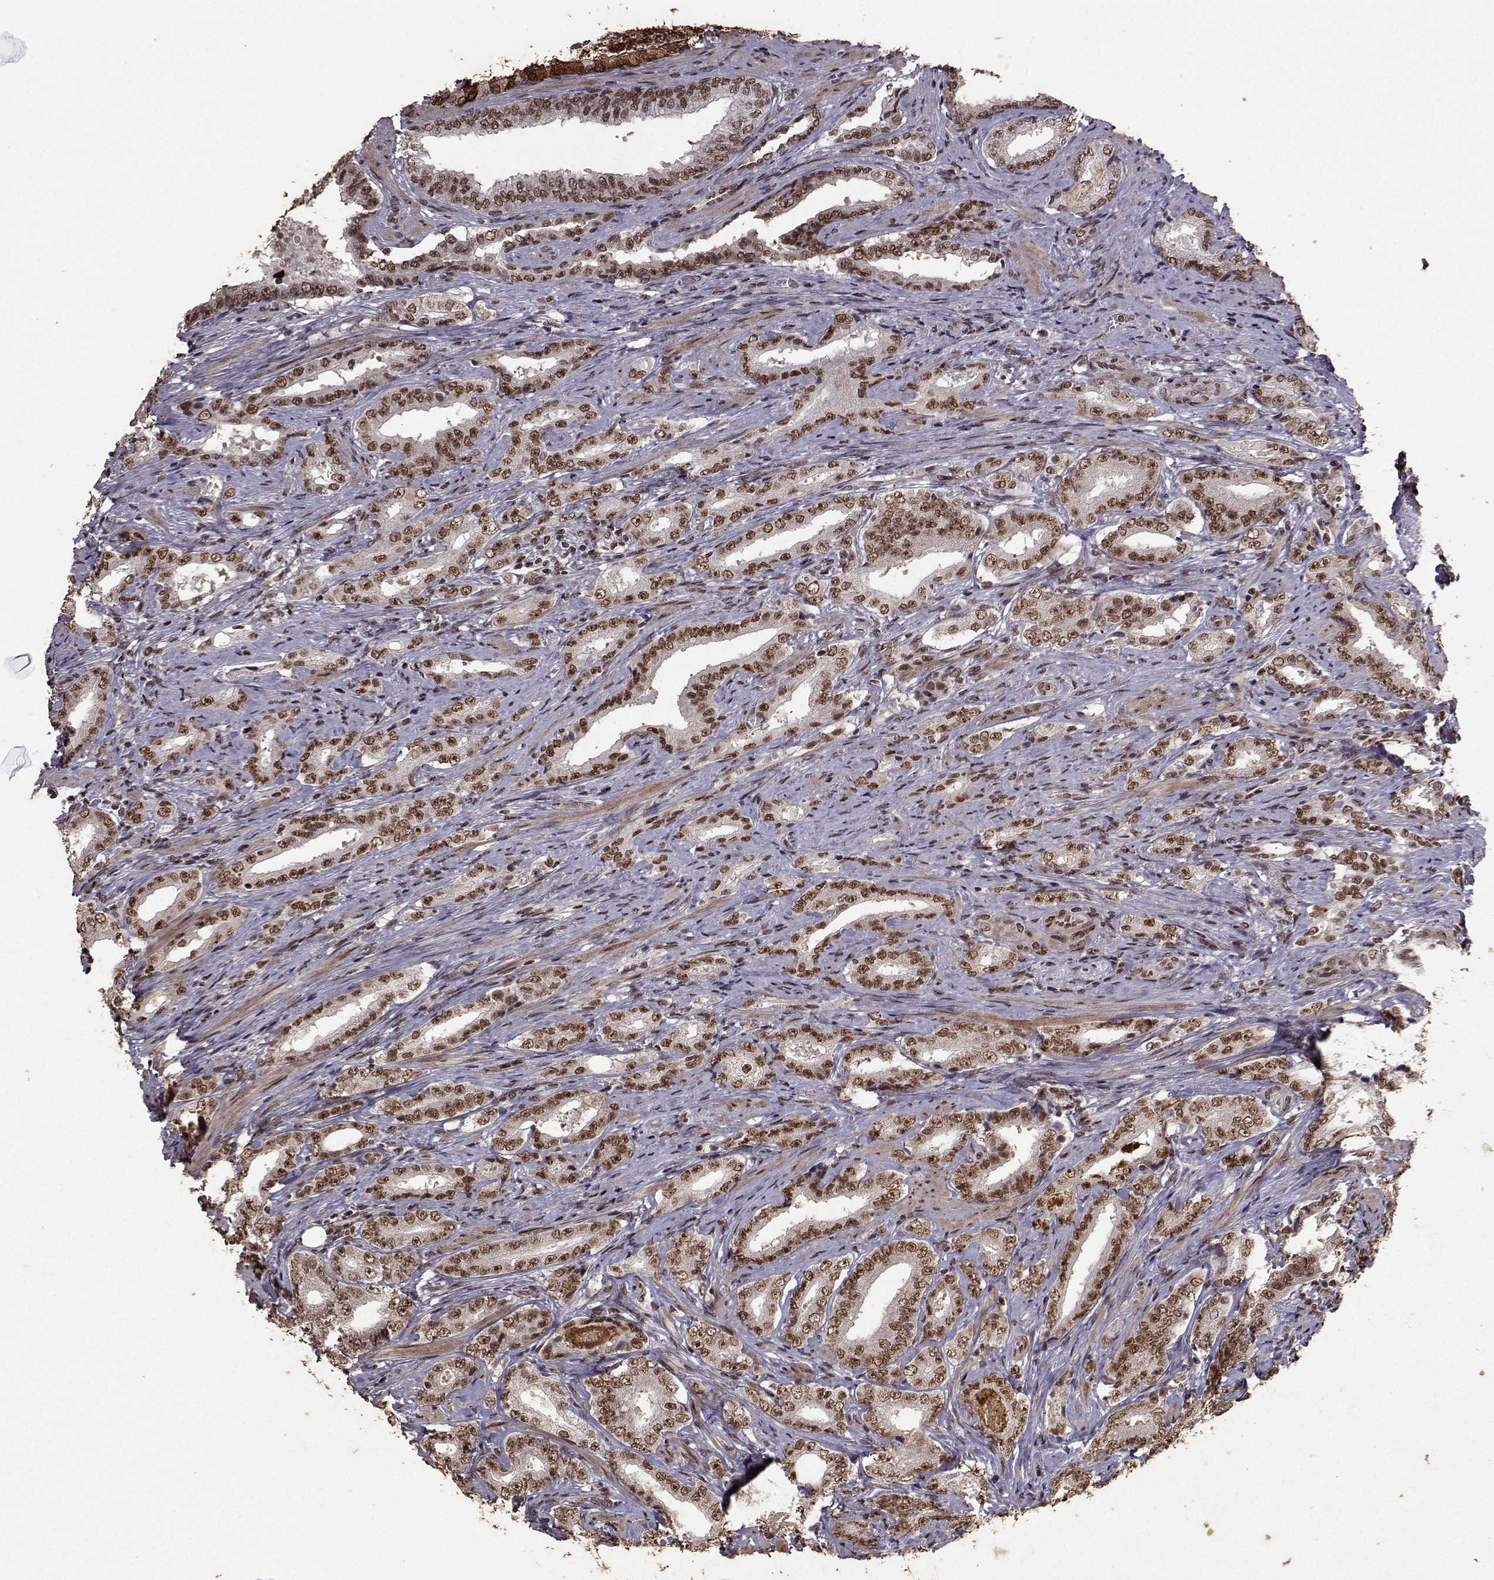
{"staining": {"intensity": "strong", "quantity": ">75%", "location": "nuclear"}, "tissue": "prostate cancer", "cell_type": "Tumor cells", "image_type": "cancer", "snomed": [{"axis": "morphology", "description": "Adenocarcinoma, Low grade"}, {"axis": "topography", "description": "Prostate and seminal vesicle, NOS"}], "caption": "The histopathology image demonstrates immunohistochemical staining of prostate cancer (low-grade adenocarcinoma). There is strong nuclear staining is appreciated in approximately >75% of tumor cells.", "gene": "SF1", "patient": {"sex": "male", "age": 61}}